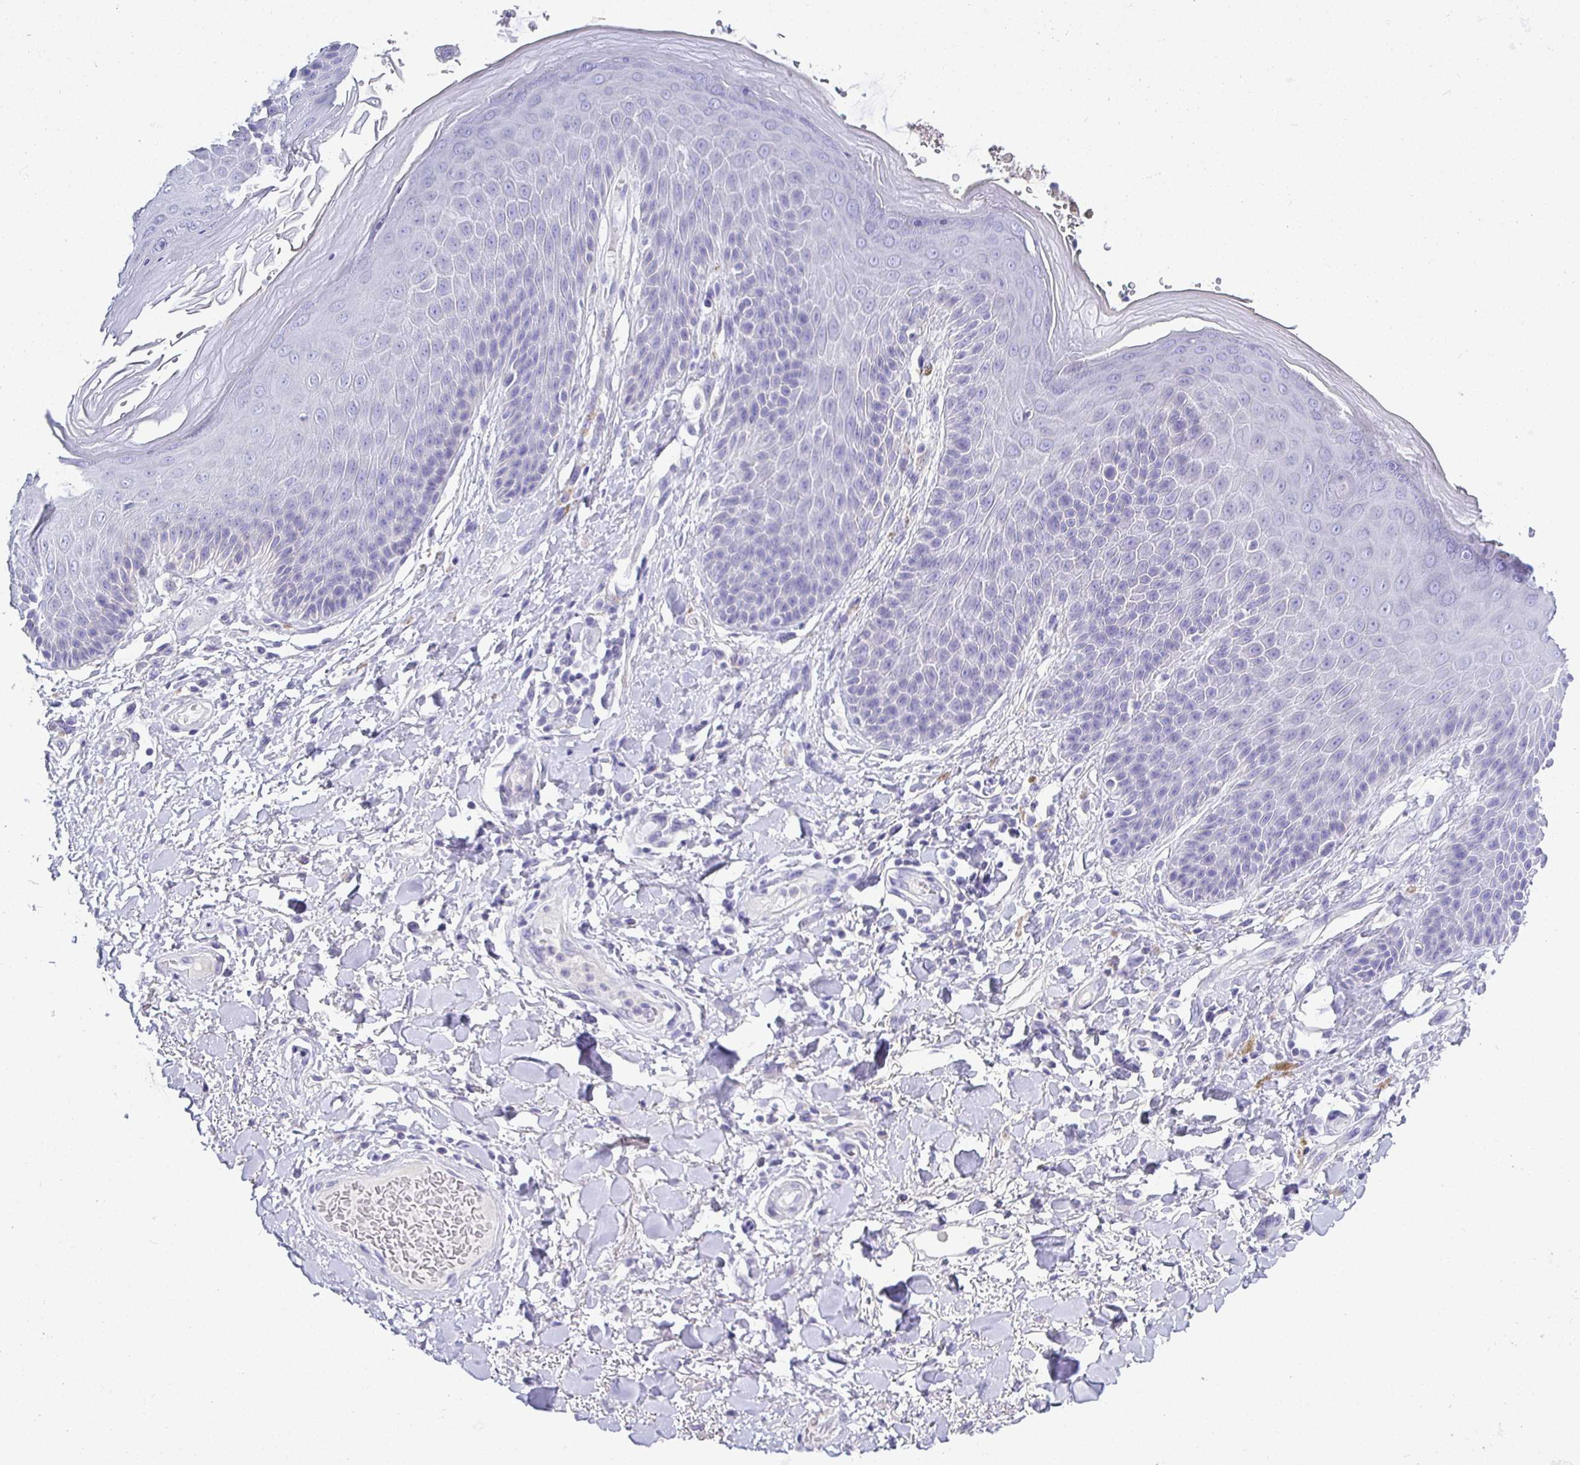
{"staining": {"intensity": "negative", "quantity": "none", "location": "none"}, "tissue": "skin", "cell_type": "Epidermal cells", "image_type": "normal", "snomed": [{"axis": "morphology", "description": "Normal tissue, NOS"}, {"axis": "topography", "description": "Anal"}, {"axis": "topography", "description": "Peripheral nerve tissue"}], "caption": "DAB immunohistochemical staining of unremarkable human skin demonstrates no significant staining in epidermal cells.", "gene": "TMEM241", "patient": {"sex": "male", "age": 51}}